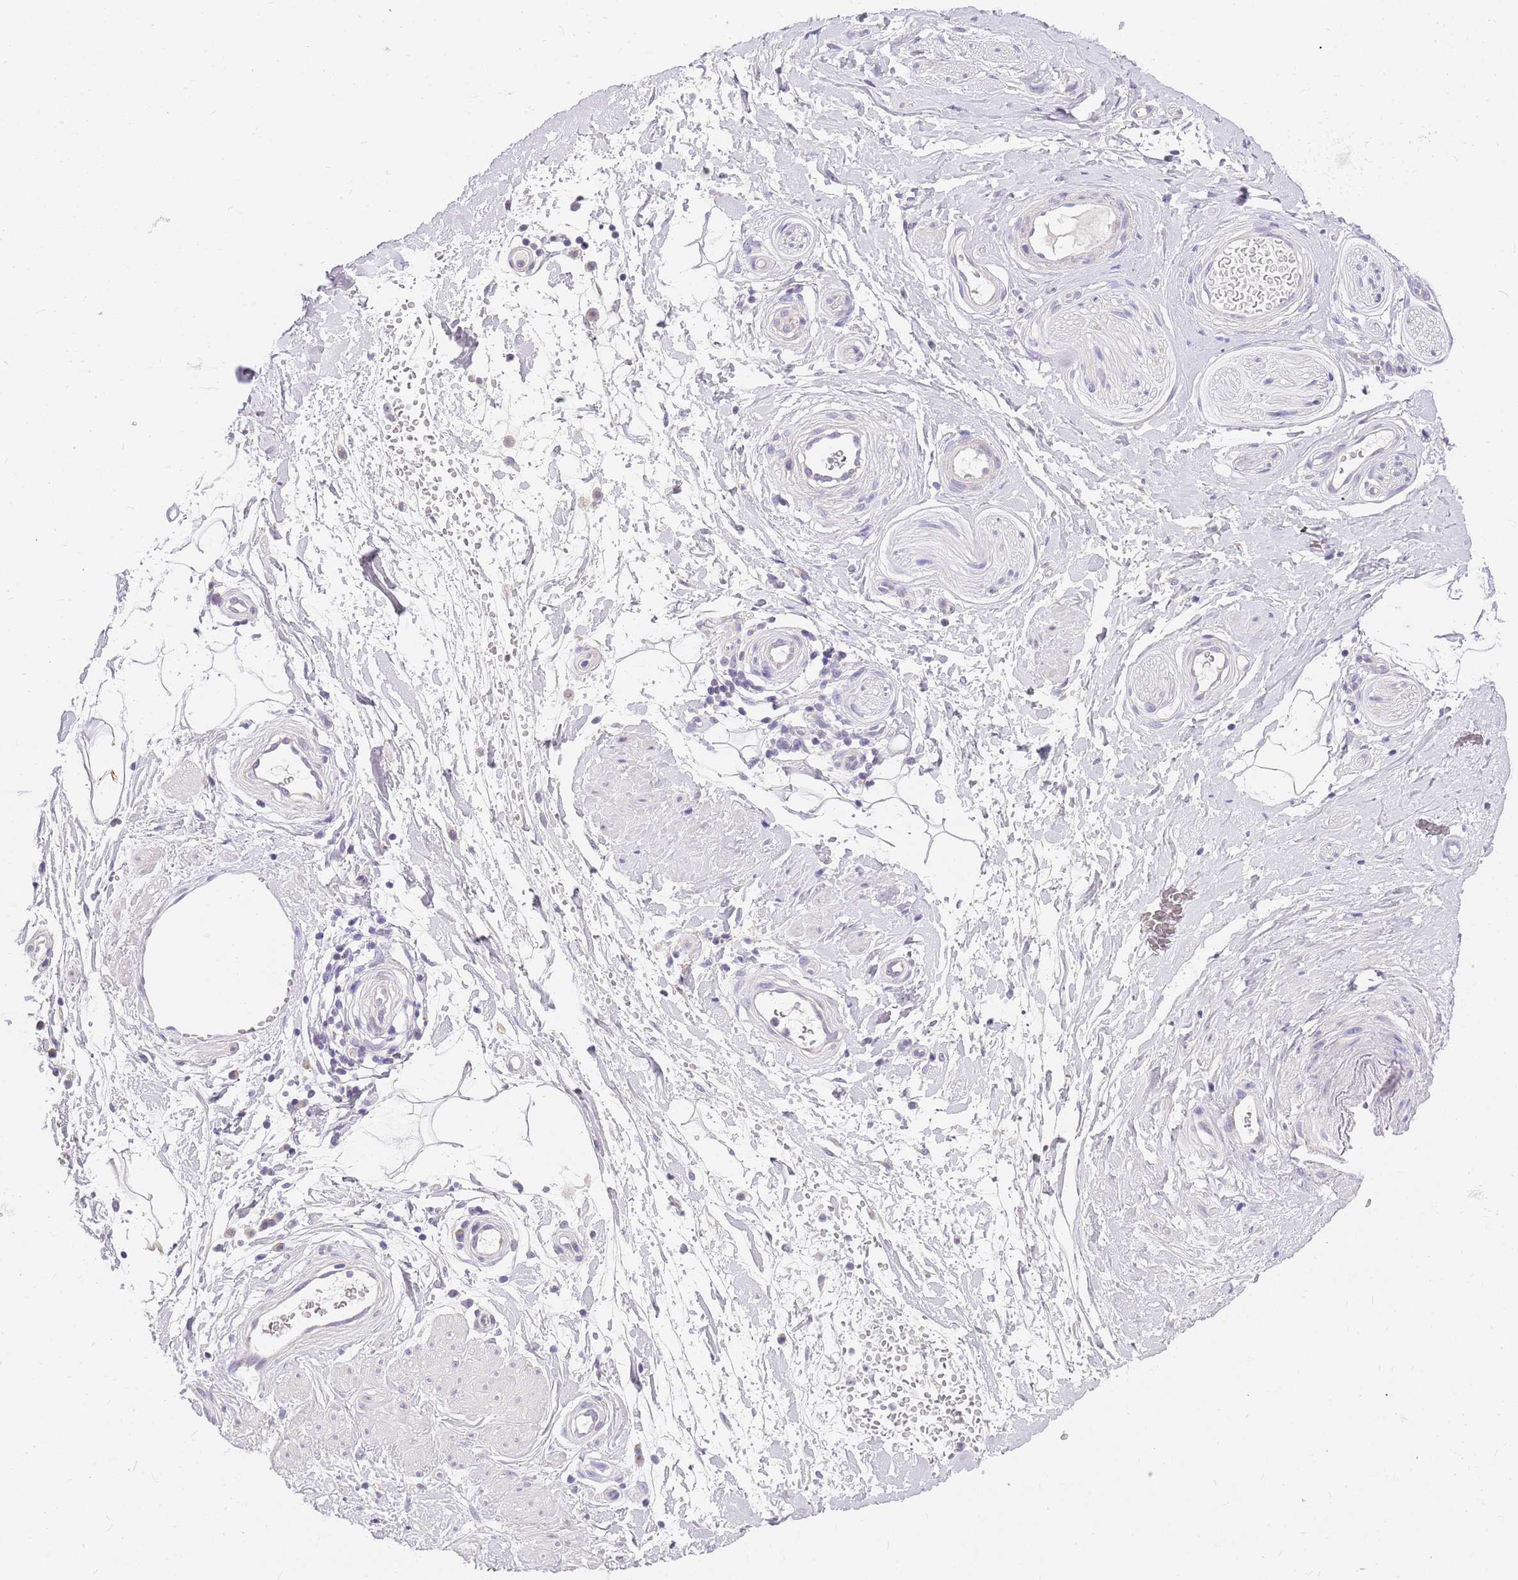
{"staining": {"intensity": "negative", "quantity": "none", "location": "none"}, "tissue": "adipose tissue", "cell_type": "Adipocytes", "image_type": "normal", "snomed": [{"axis": "morphology", "description": "Normal tissue, NOS"}, {"axis": "topography", "description": "Soft tissue"}, {"axis": "topography", "description": "Vascular tissue"}], "caption": "DAB (3,3'-diaminobenzidine) immunohistochemical staining of normal human adipose tissue displays no significant staining in adipocytes.", "gene": "DNAJA3", "patient": {"sex": "male", "age": 41}}